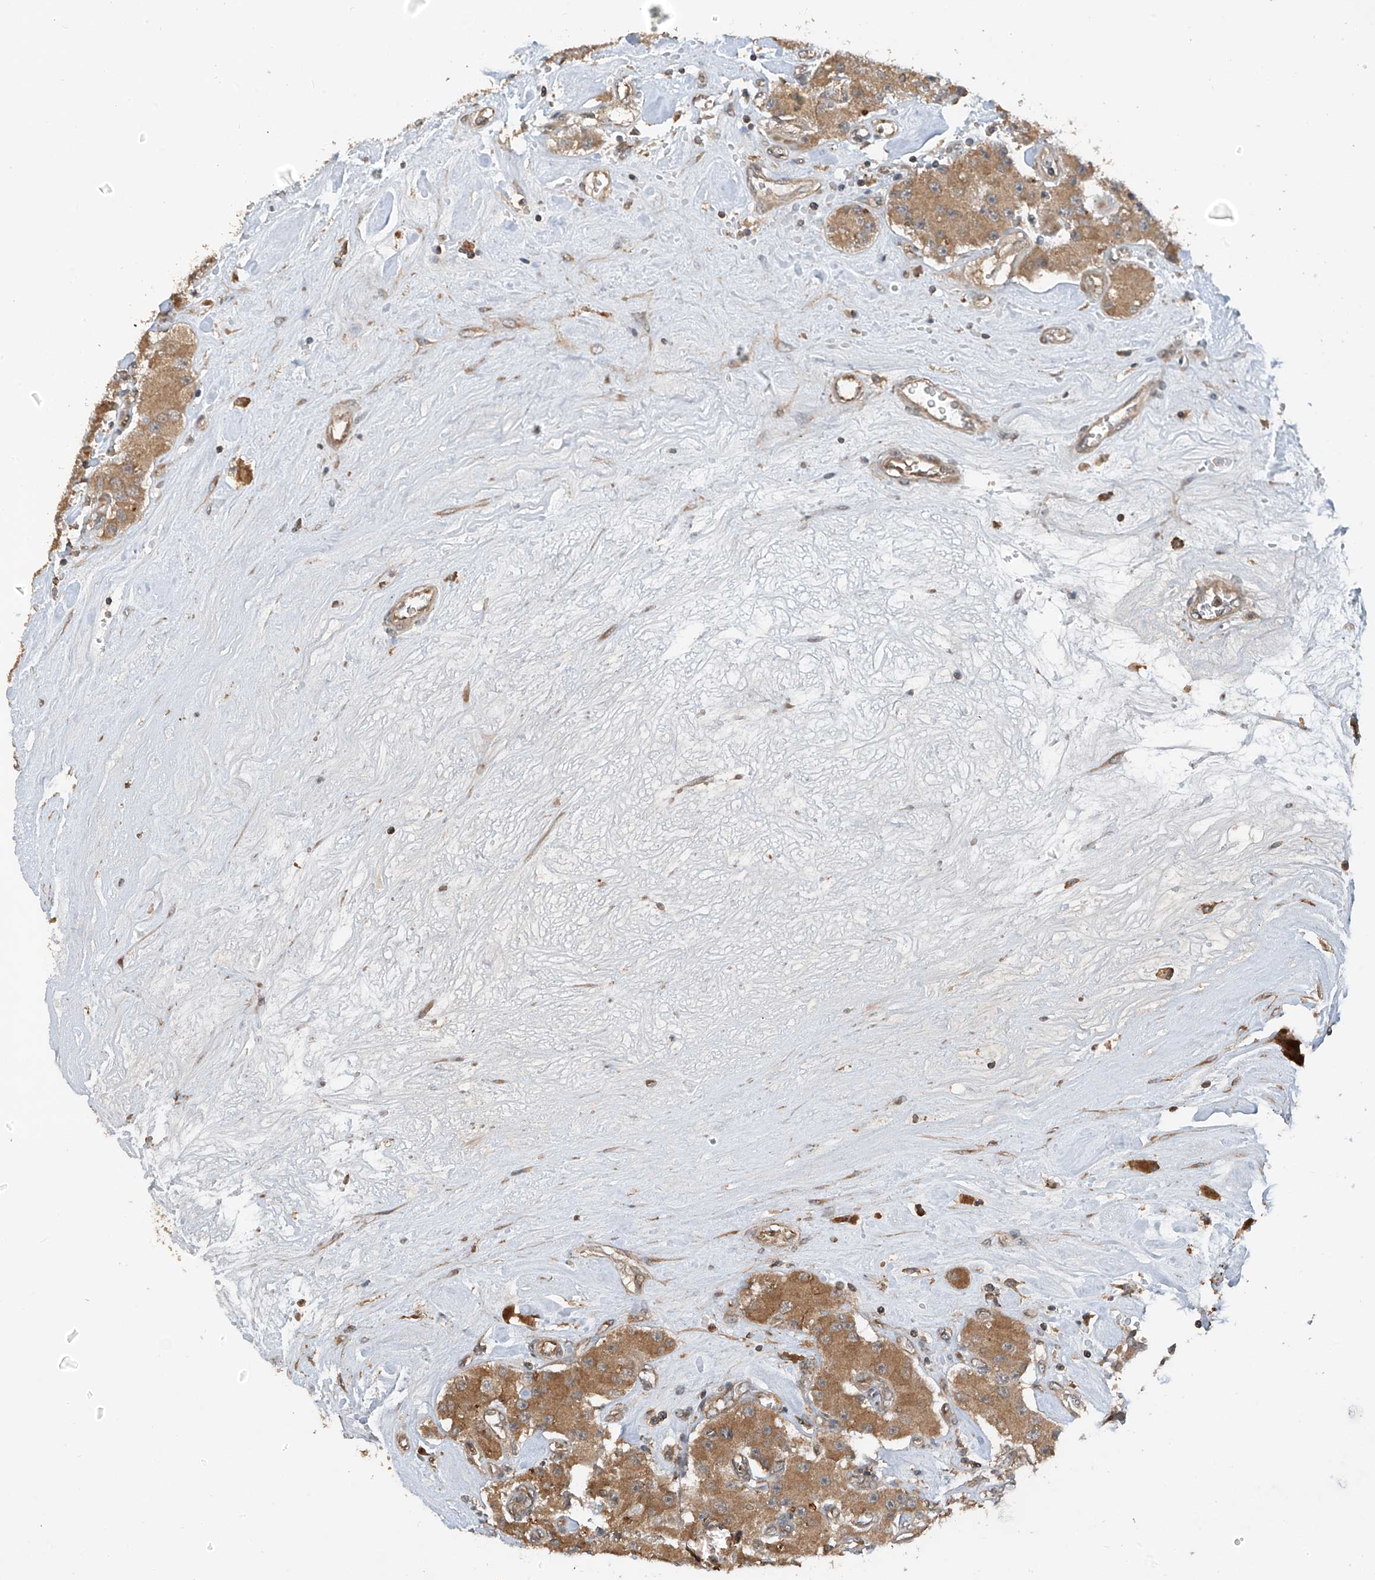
{"staining": {"intensity": "moderate", "quantity": ">75%", "location": "cytoplasmic/membranous"}, "tissue": "carcinoid", "cell_type": "Tumor cells", "image_type": "cancer", "snomed": [{"axis": "morphology", "description": "Carcinoid, malignant, NOS"}, {"axis": "topography", "description": "Pancreas"}], "caption": "IHC histopathology image of human carcinoid stained for a protein (brown), which displays medium levels of moderate cytoplasmic/membranous positivity in about >75% of tumor cells.", "gene": "RPAIN", "patient": {"sex": "male", "age": 41}}